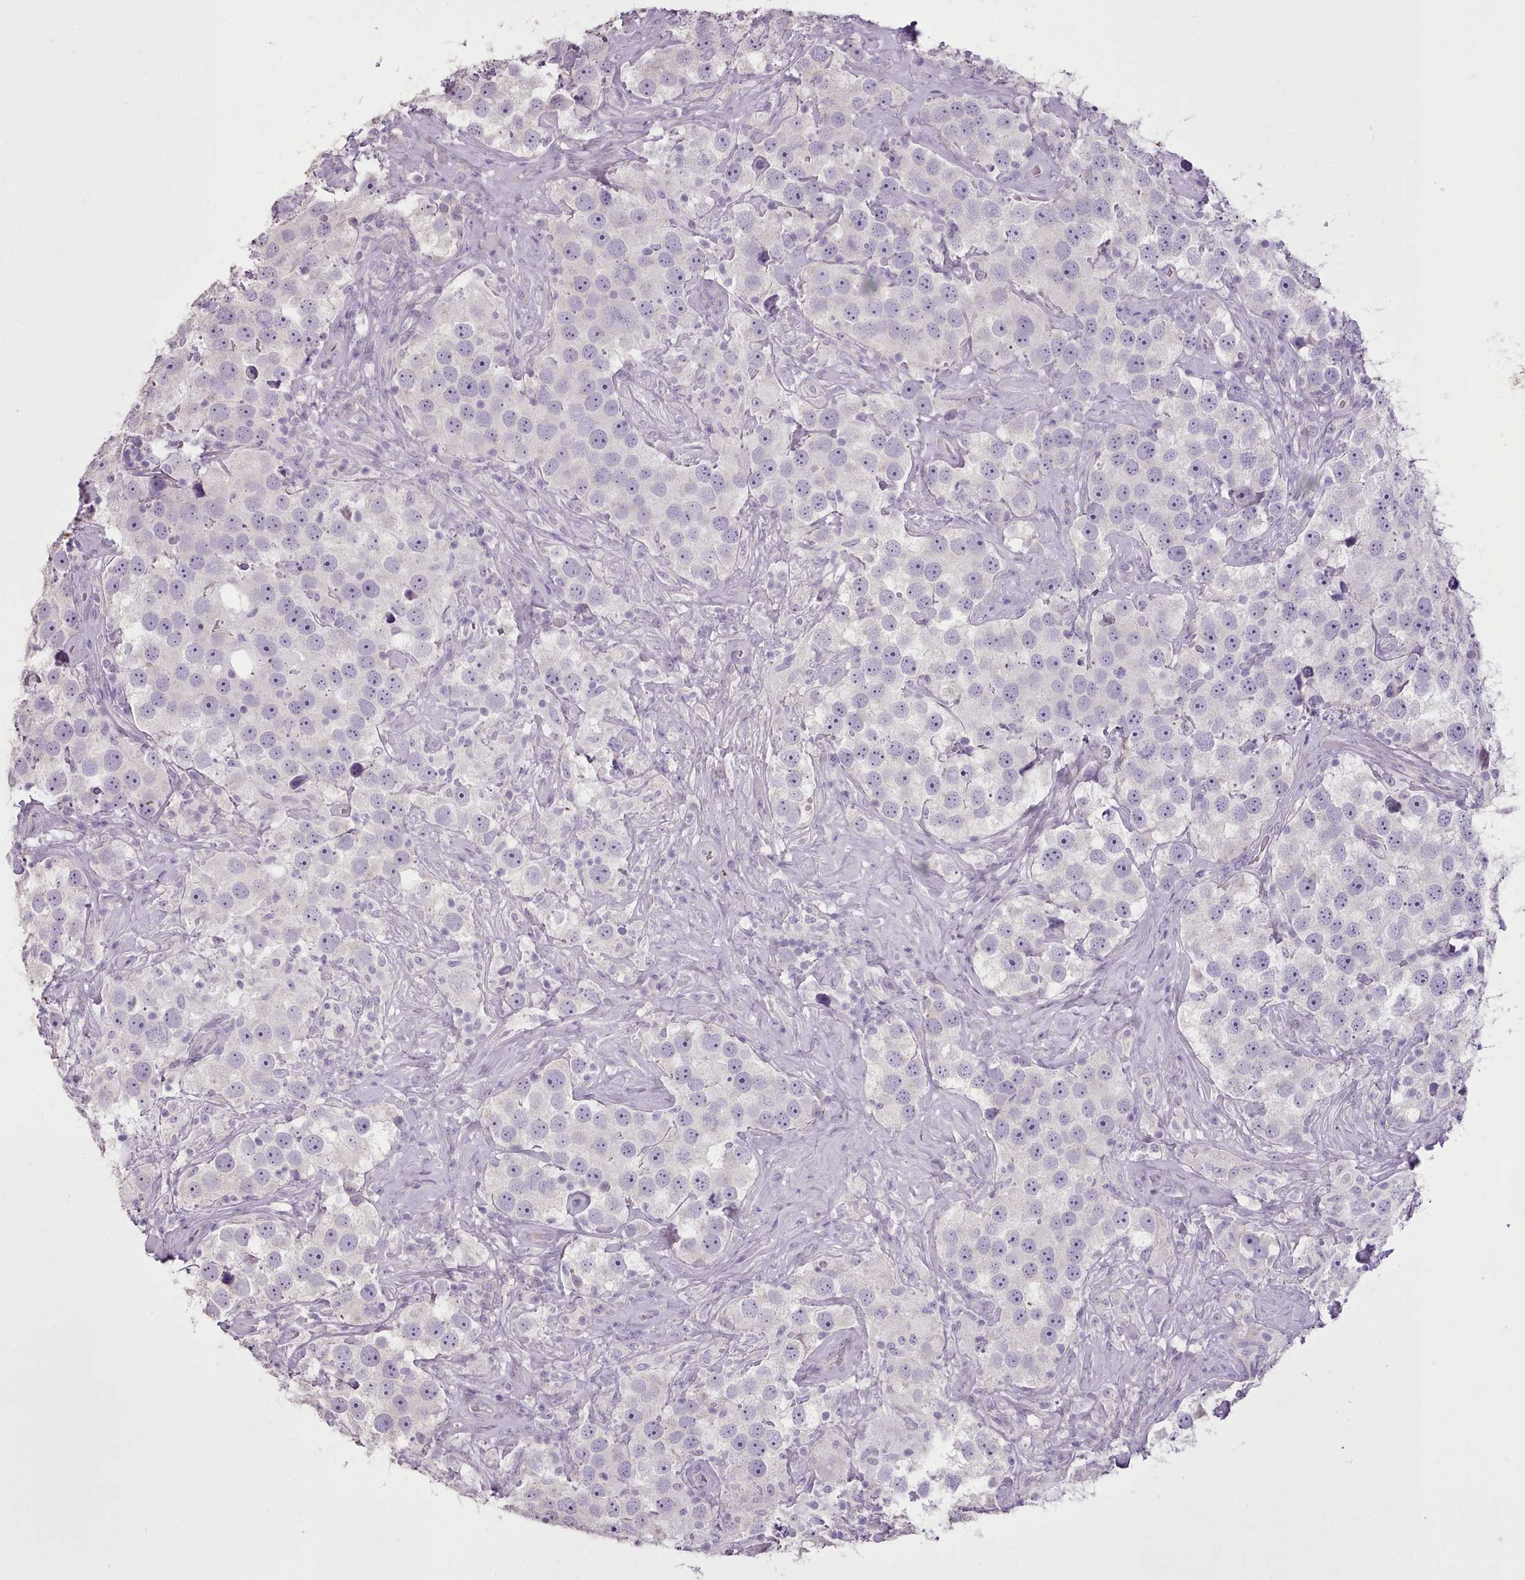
{"staining": {"intensity": "negative", "quantity": "none", "location": "none"}, "tissue": "testis cancer", "cell_type": "Tumor cells", "image_type": "cancer", "snomed": [{"axis": "morphology", "description": "Seminoma, NOS"}, {"axis": "topography", "description": "Testis"}], "caption": "Tumor cells show no significant protein expression in seminoma (testis).", "gene": "BLOC1S2", "patient": {"sex": "male", "age": 49}}